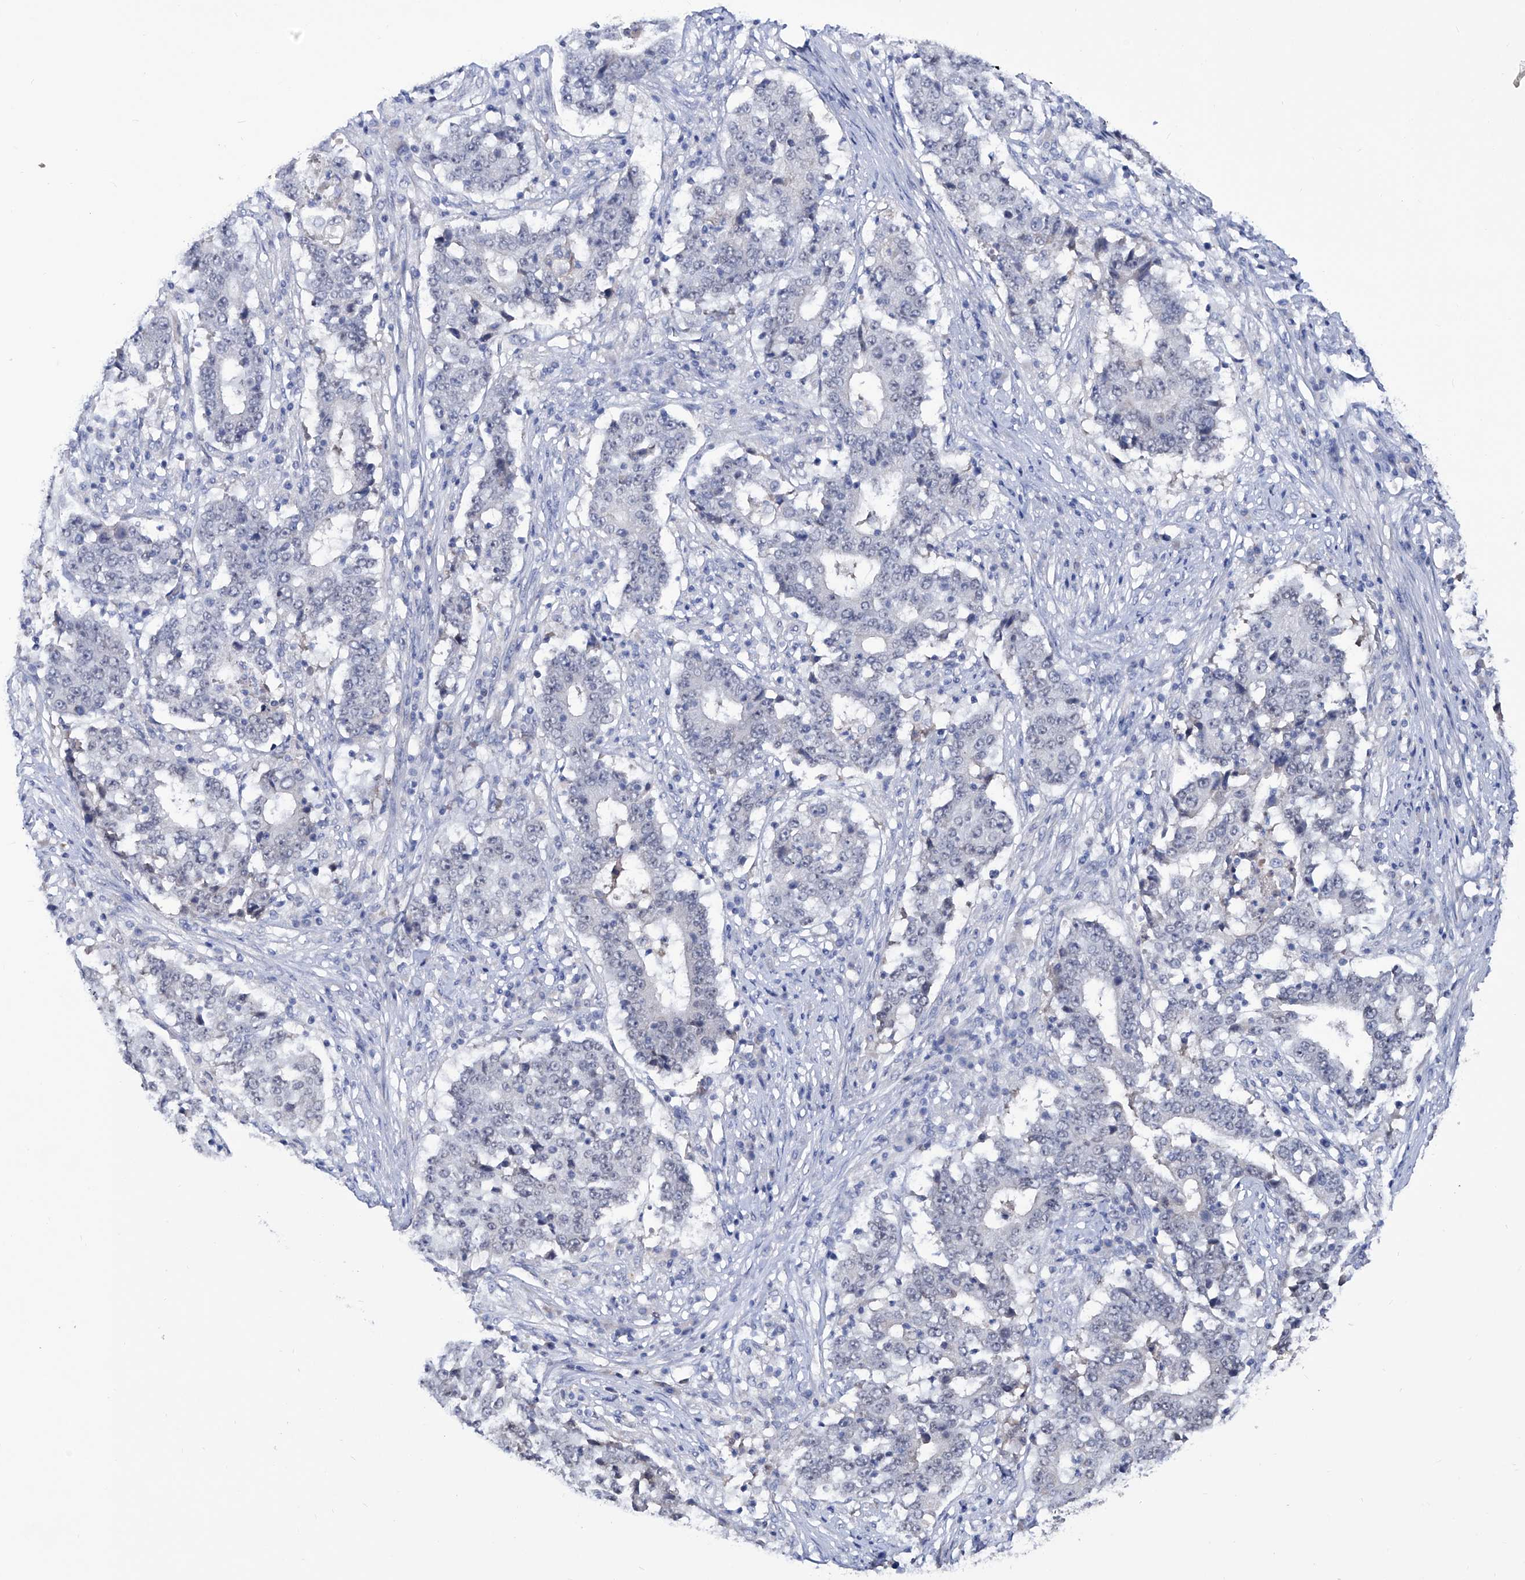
{"staining": {"intensity": "negative", "quantity": "none", "location": "none"}, "tissue": "stomach cancer", "cell_type": "Tumor cells", "image_type": "cancer", "snomed": [{"axis": "morphology", "description": "Adenocarcinoma, NOS"}, {"axis": "topography", "description": "Stomach"}], "caption": "DAB (3,3'-diaminobenzidine) immunohistochemical staining of human adenocarcinoma (stomach) exhibits no significant expression in tumor cells. Brightfield microscopy of immunohistochemistry stained with DAB (brown) and hematoxylin (blue), captured at high magnification.", "gene": "KLHL17", "patient": {"sex": "male", "age": 59}}